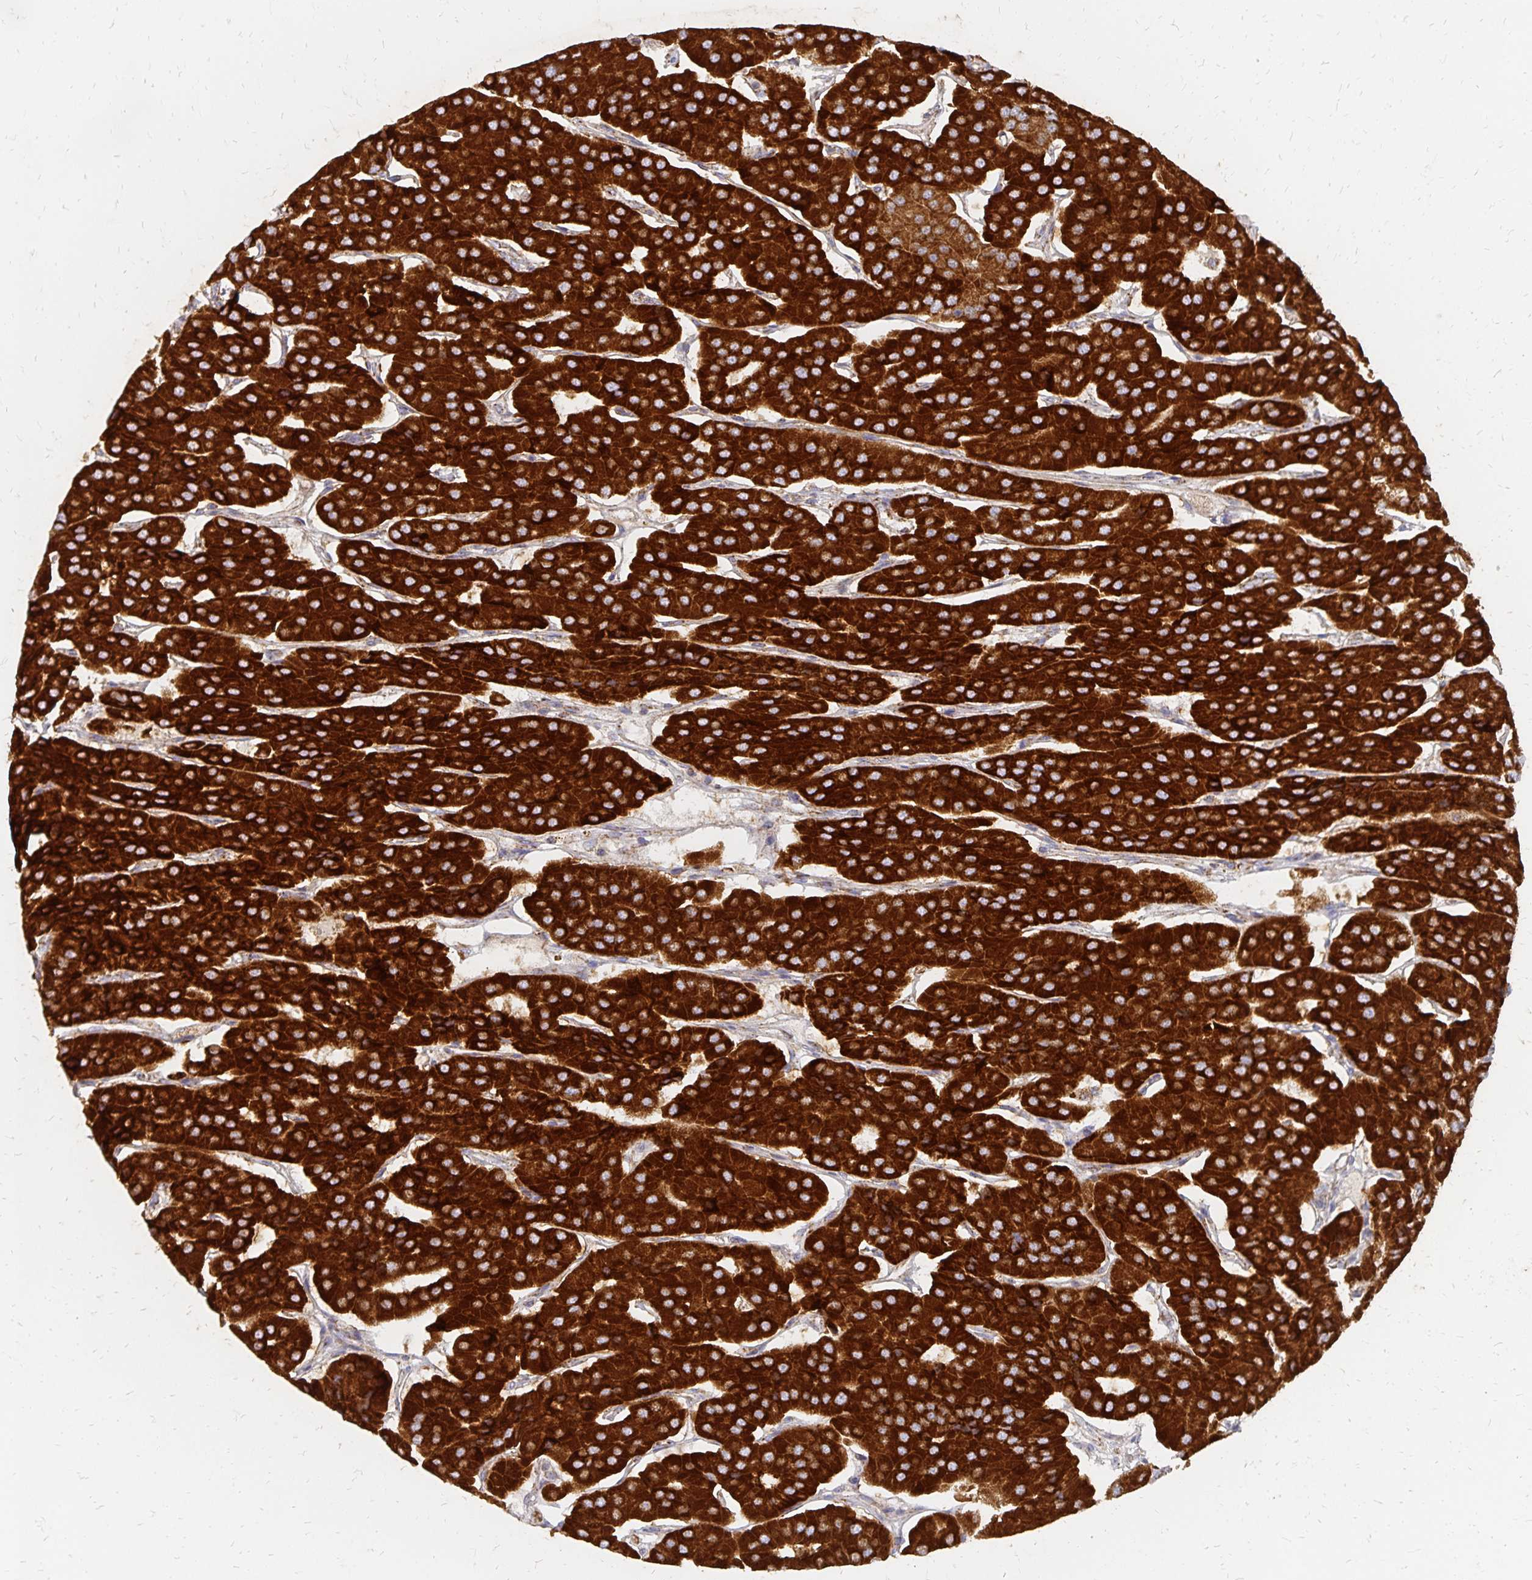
{"staining": {"intensity": "strong", "quantity": ">75%", "location": "cytoplasmic/membranous"}, "tissue": "parathyroid gland", "cell_type": "Glandular cells", "image_type": "normal", "snomed": [{"axis": "morphology", "description": "Normal tissue, NOS"}, {"axis": "morphology", "description": "Adenoma, NOS"}, {"axis": "topography", "description": "Parathyroid gland"}], "caption": "Approximately >75% of glandular cells in unremarkable human parathyroid gland display strong cytoplasmic/membranous protein expression as visualized by brown immunohistochemical staining.", "gene": "STOML2", "patient": {"sex": "female", "age": 86}}